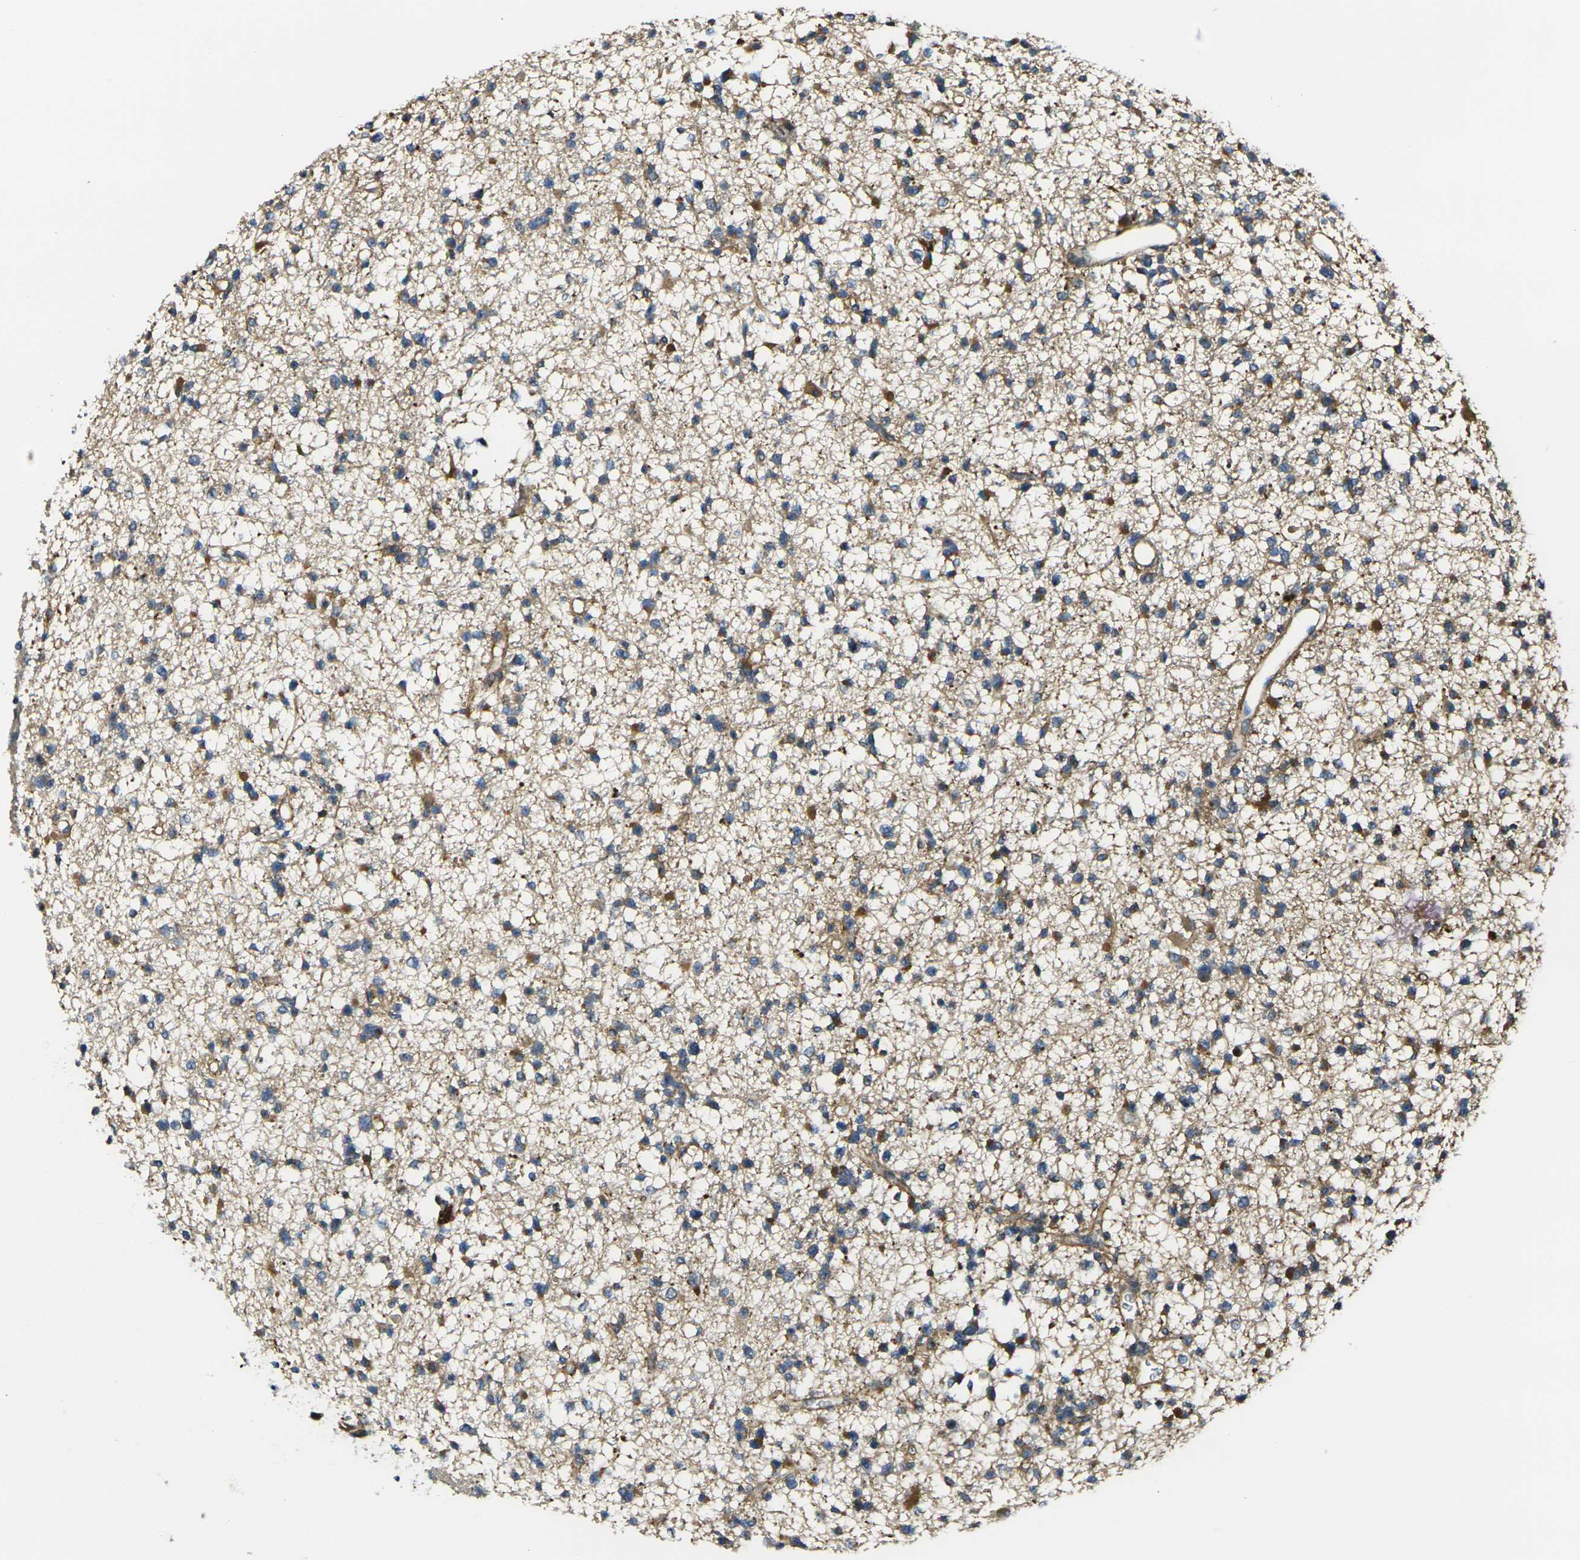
{"staining": {"intensity": "moderate", "quantity": "25%-75%", "location": "cytoplasmic/membranous"}, "tissue": "glioma", "cell_type": "Tumor cells", "image_type": "cancer", "snomed": [{"axis": "morphology", "description": "Glioma, malignant, Low grade"}, {"axis": "topography", "description": "Brain"}], "caption": "IHC (DAB) staining of glioma exhibits moderate cytoplasmic/membranous protein staining in approximately 25%-75% of tumor cells.", "gene": "FZD1", "patient": {"sex": "female", "age": 22}}